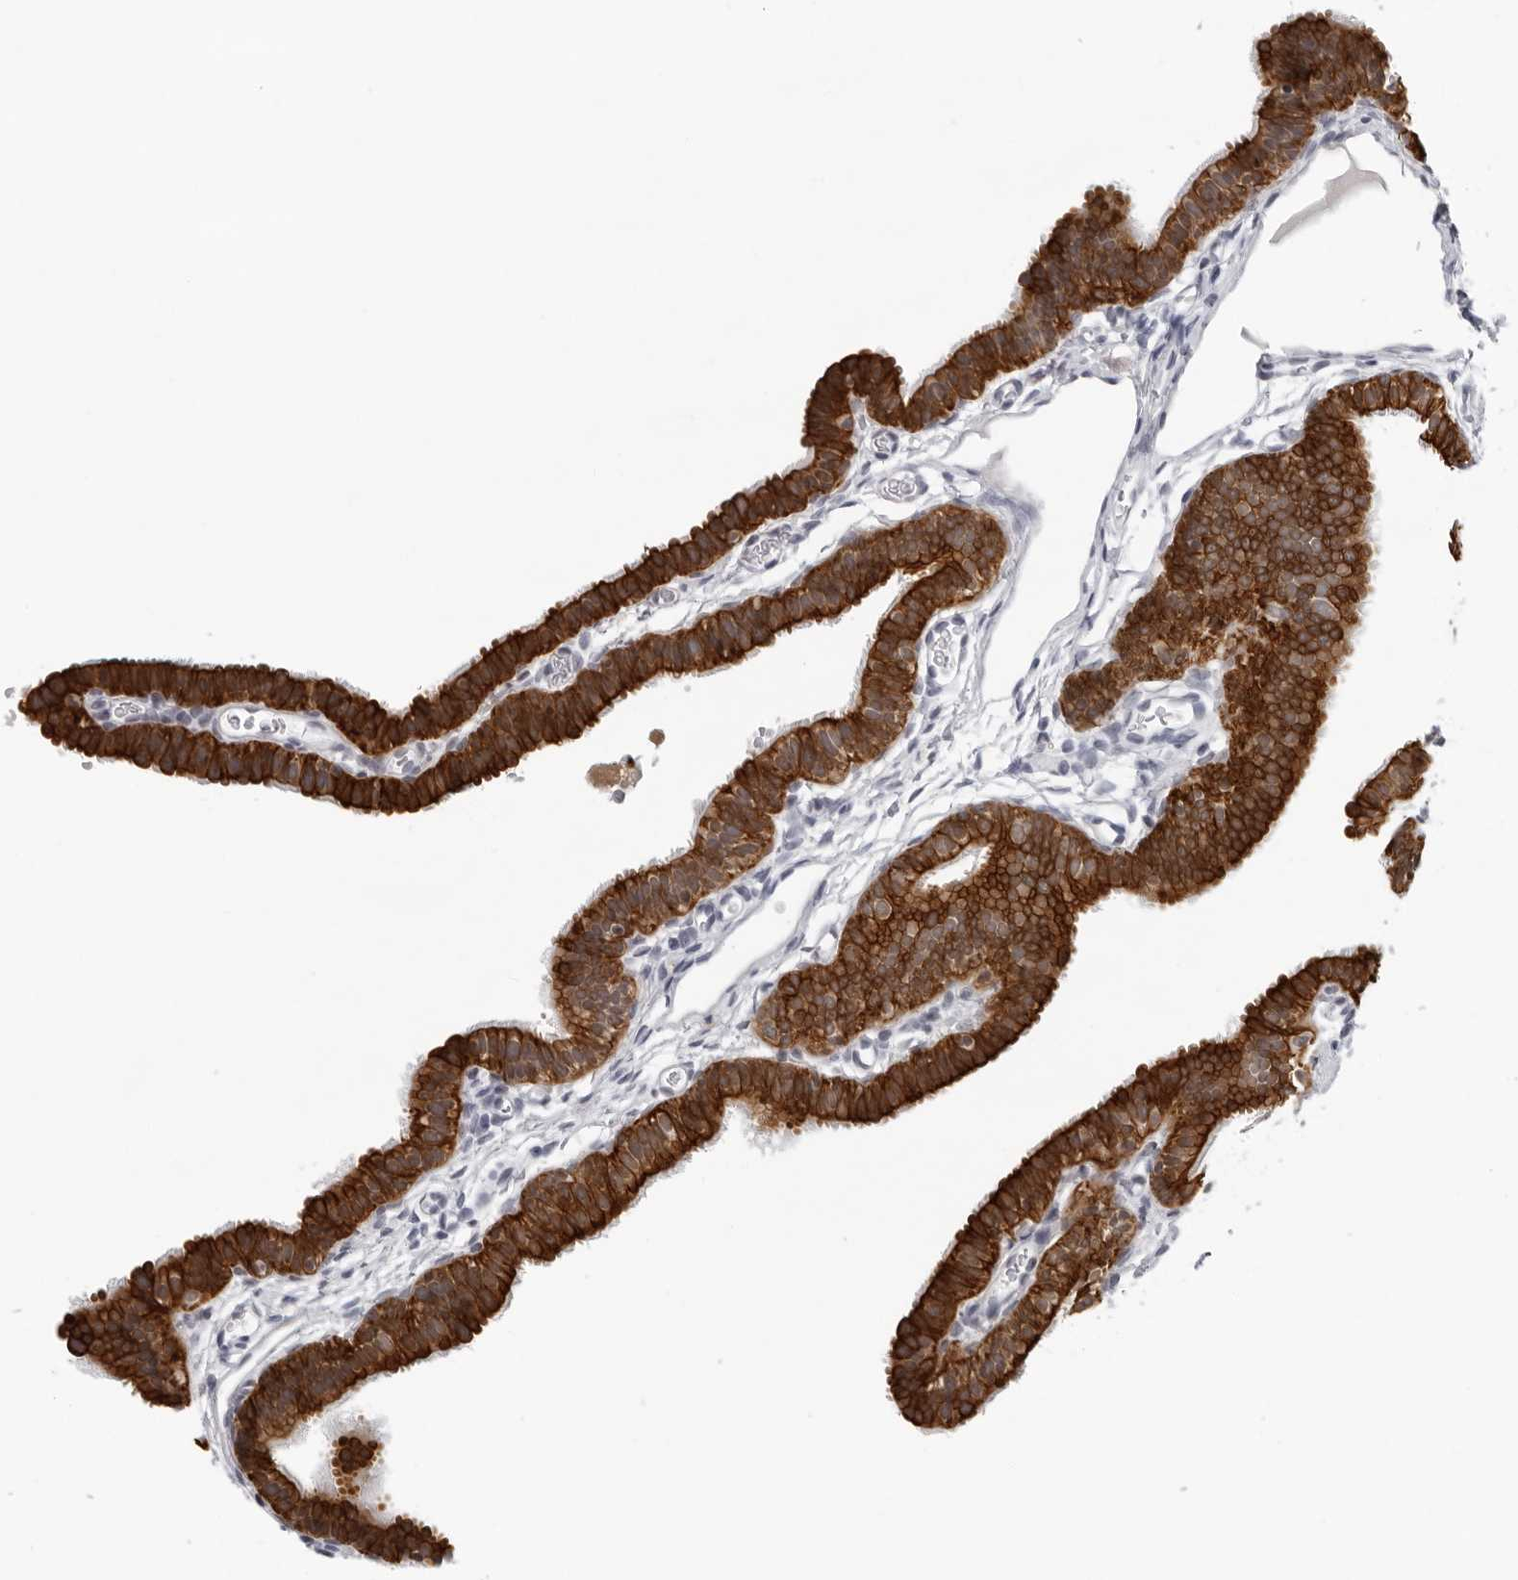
{"staining": {"intensity": "strong", "quantity": ">75%", "location": "cytoplasmic/membranous"}, "tissue": "fallopian tube", "cell_type": "Glandular cells", "image_type": "normal", "snomed": [{"axis": "morphology", "description": "Normal tissue, NOS"}, {"axis": "topography", "description": "Fallopian tube"}, {"axis": "topography", "description": "Placenta"}], "caption": "There is high levels of strong cytoplasmic/membranous positivity in glandular cells of benign fallopian tube, as demonstrated by immunohistochemical staining (brown color).", "gene": "CCDC28B", "patient": {"sex": "female", "age": 34}}